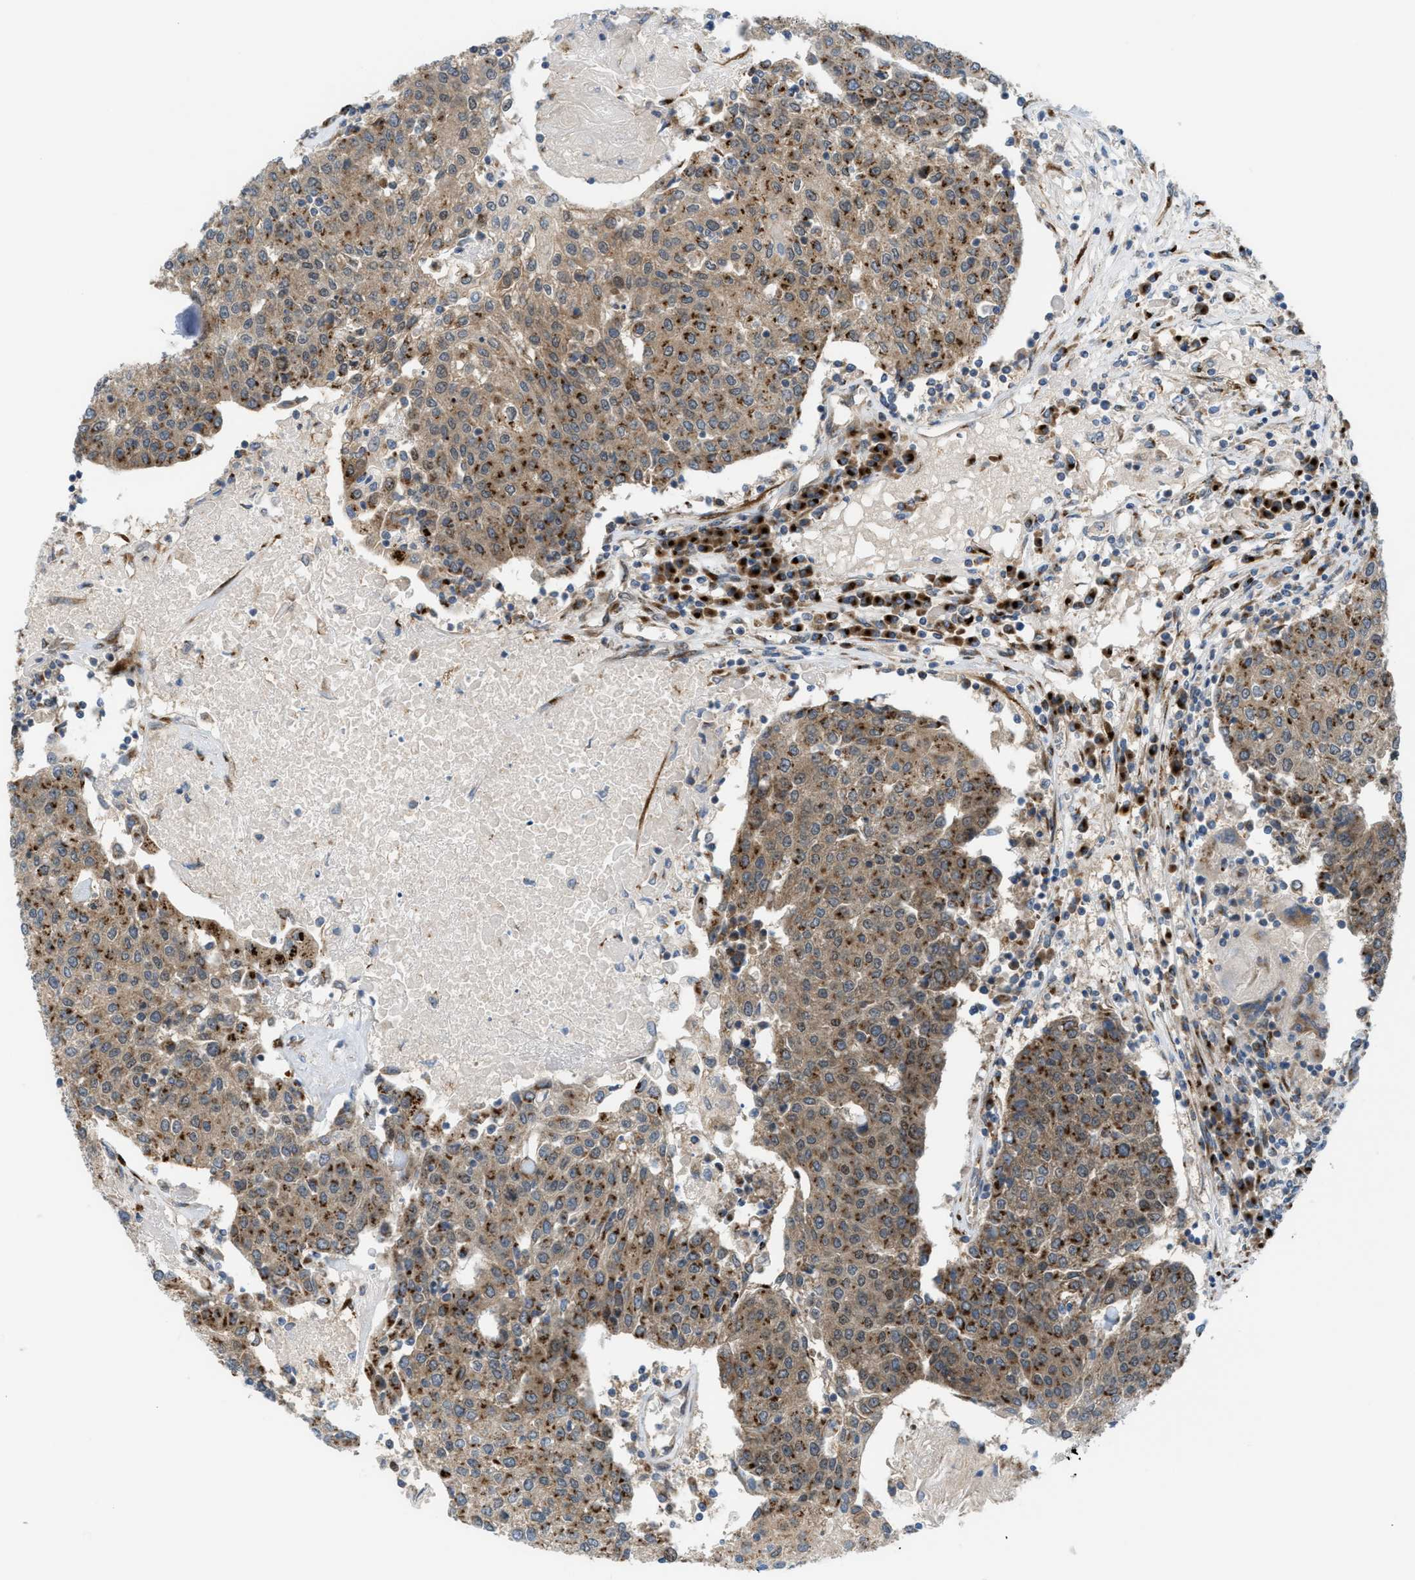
{"staining": {"intensity": "moderate", "quantity": ">75%", "location": "cytoplasmic/membranous"}, "tissue": "urothelial cancer", "cell_type": "Tumor cells", "image_type": "cancer", "snomed": [{"axis": "morphology", "description": "Urothelial carcinoma, High grade"}, {"axis": "topography", "description": "Urinary bladder"}], "caption": "Urothelial cancer was stained to show a protein in brown. There is medium levels of moderate cytoplasmic/membranous staining in about >75% of tumor cells.", "gene": "SLC38A10", "patient": {"sex": "female", "age": 85}}